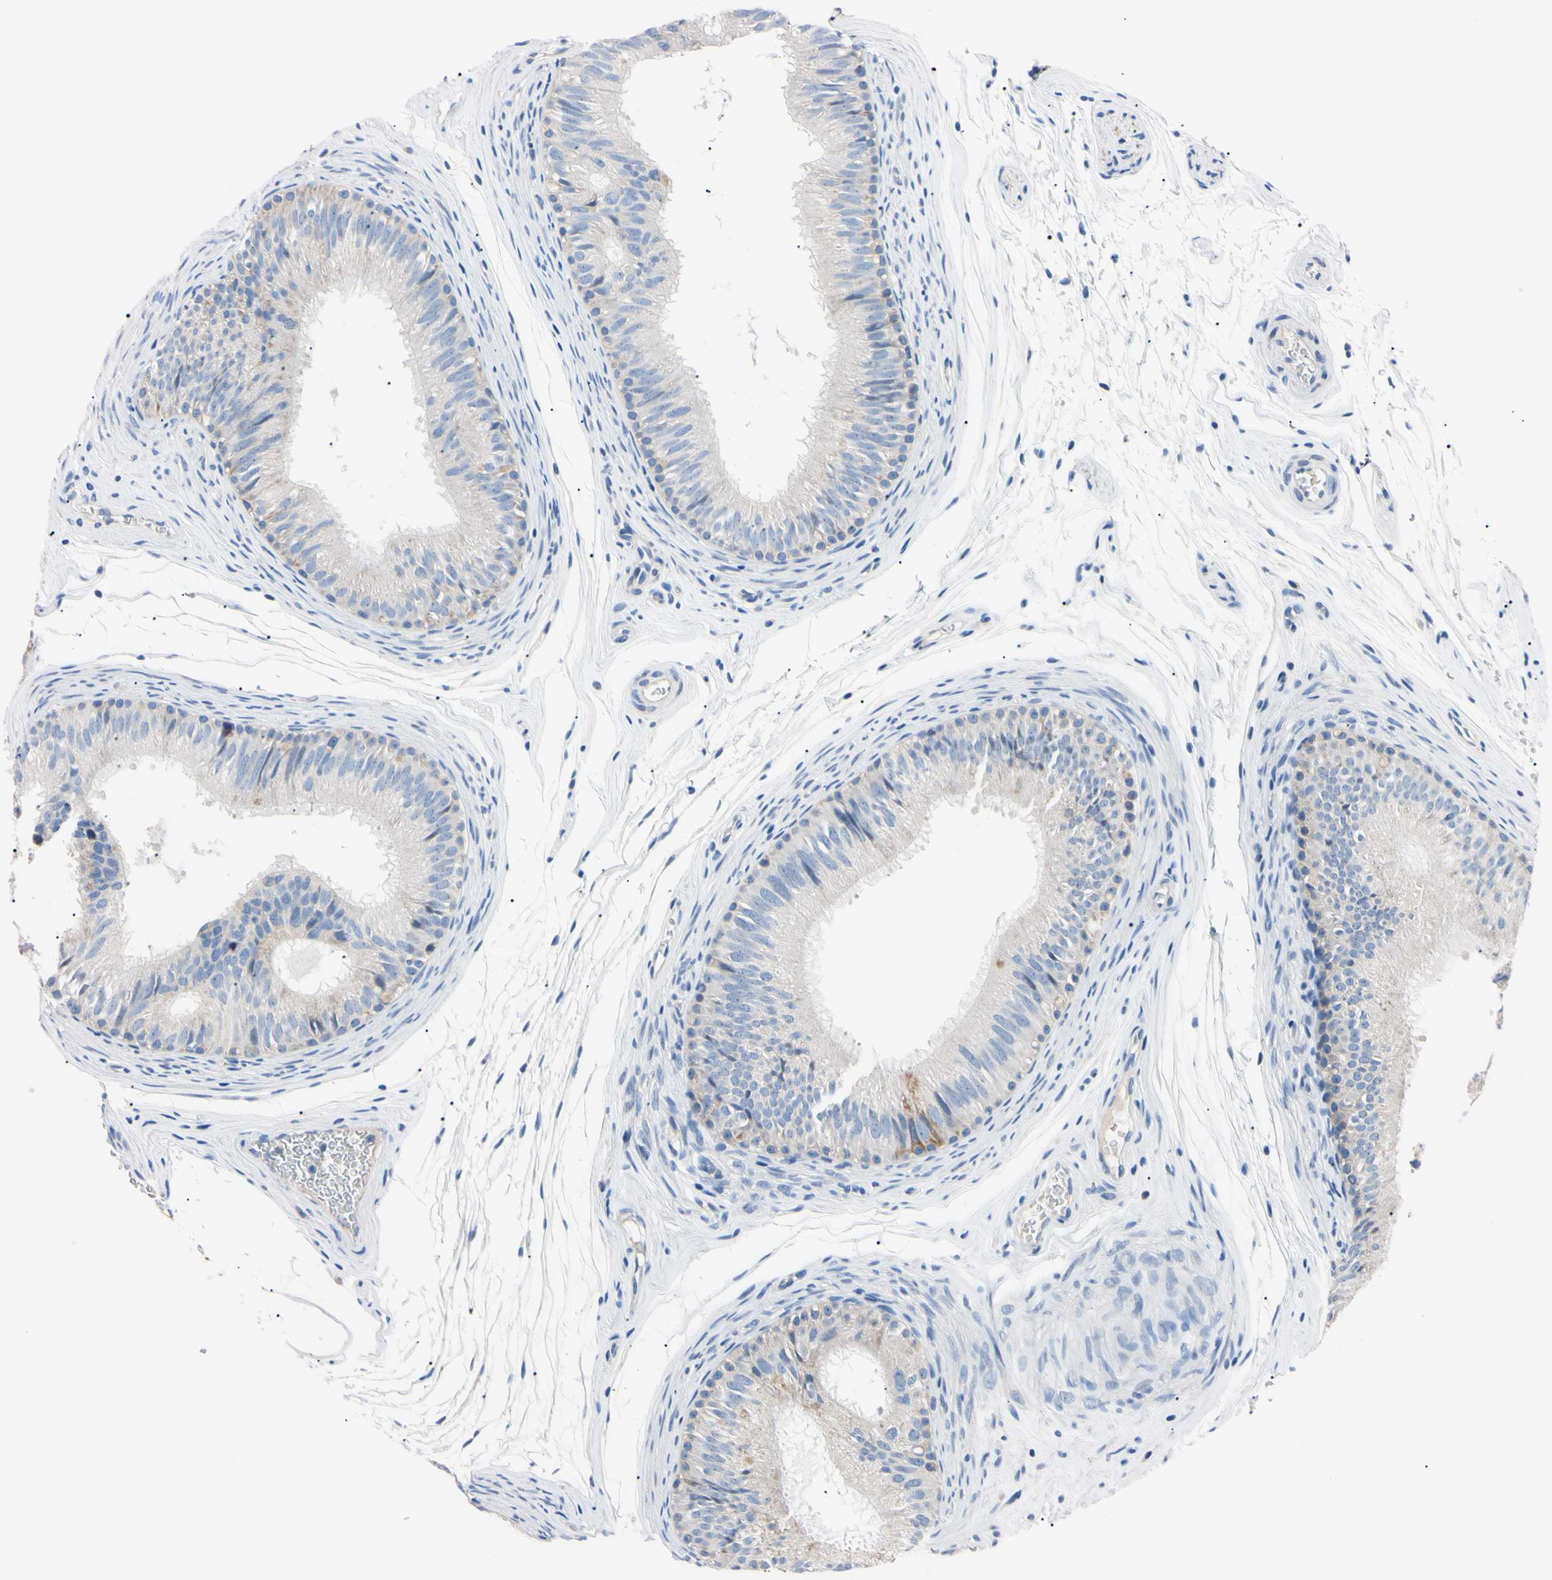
{"staining": {"intensity": "weak", "quantity": "<25%", "location": "cytoplasmic/membranous"}, "tissue": "epididymis", "cell_type": "Glandular cells", "image_type": "normal", "snomed": [{"axis": "morphology", "description": "Normal tissue, NOS"}, {"axis": "topography", "description": "Epididymis"}], "caption": "Glandular cells are negative for protein expression in benign human epididymis. (DAB IHC, high magnification).", "gene": "PNKD", "patient": {"sex": "male", "age": 36}}